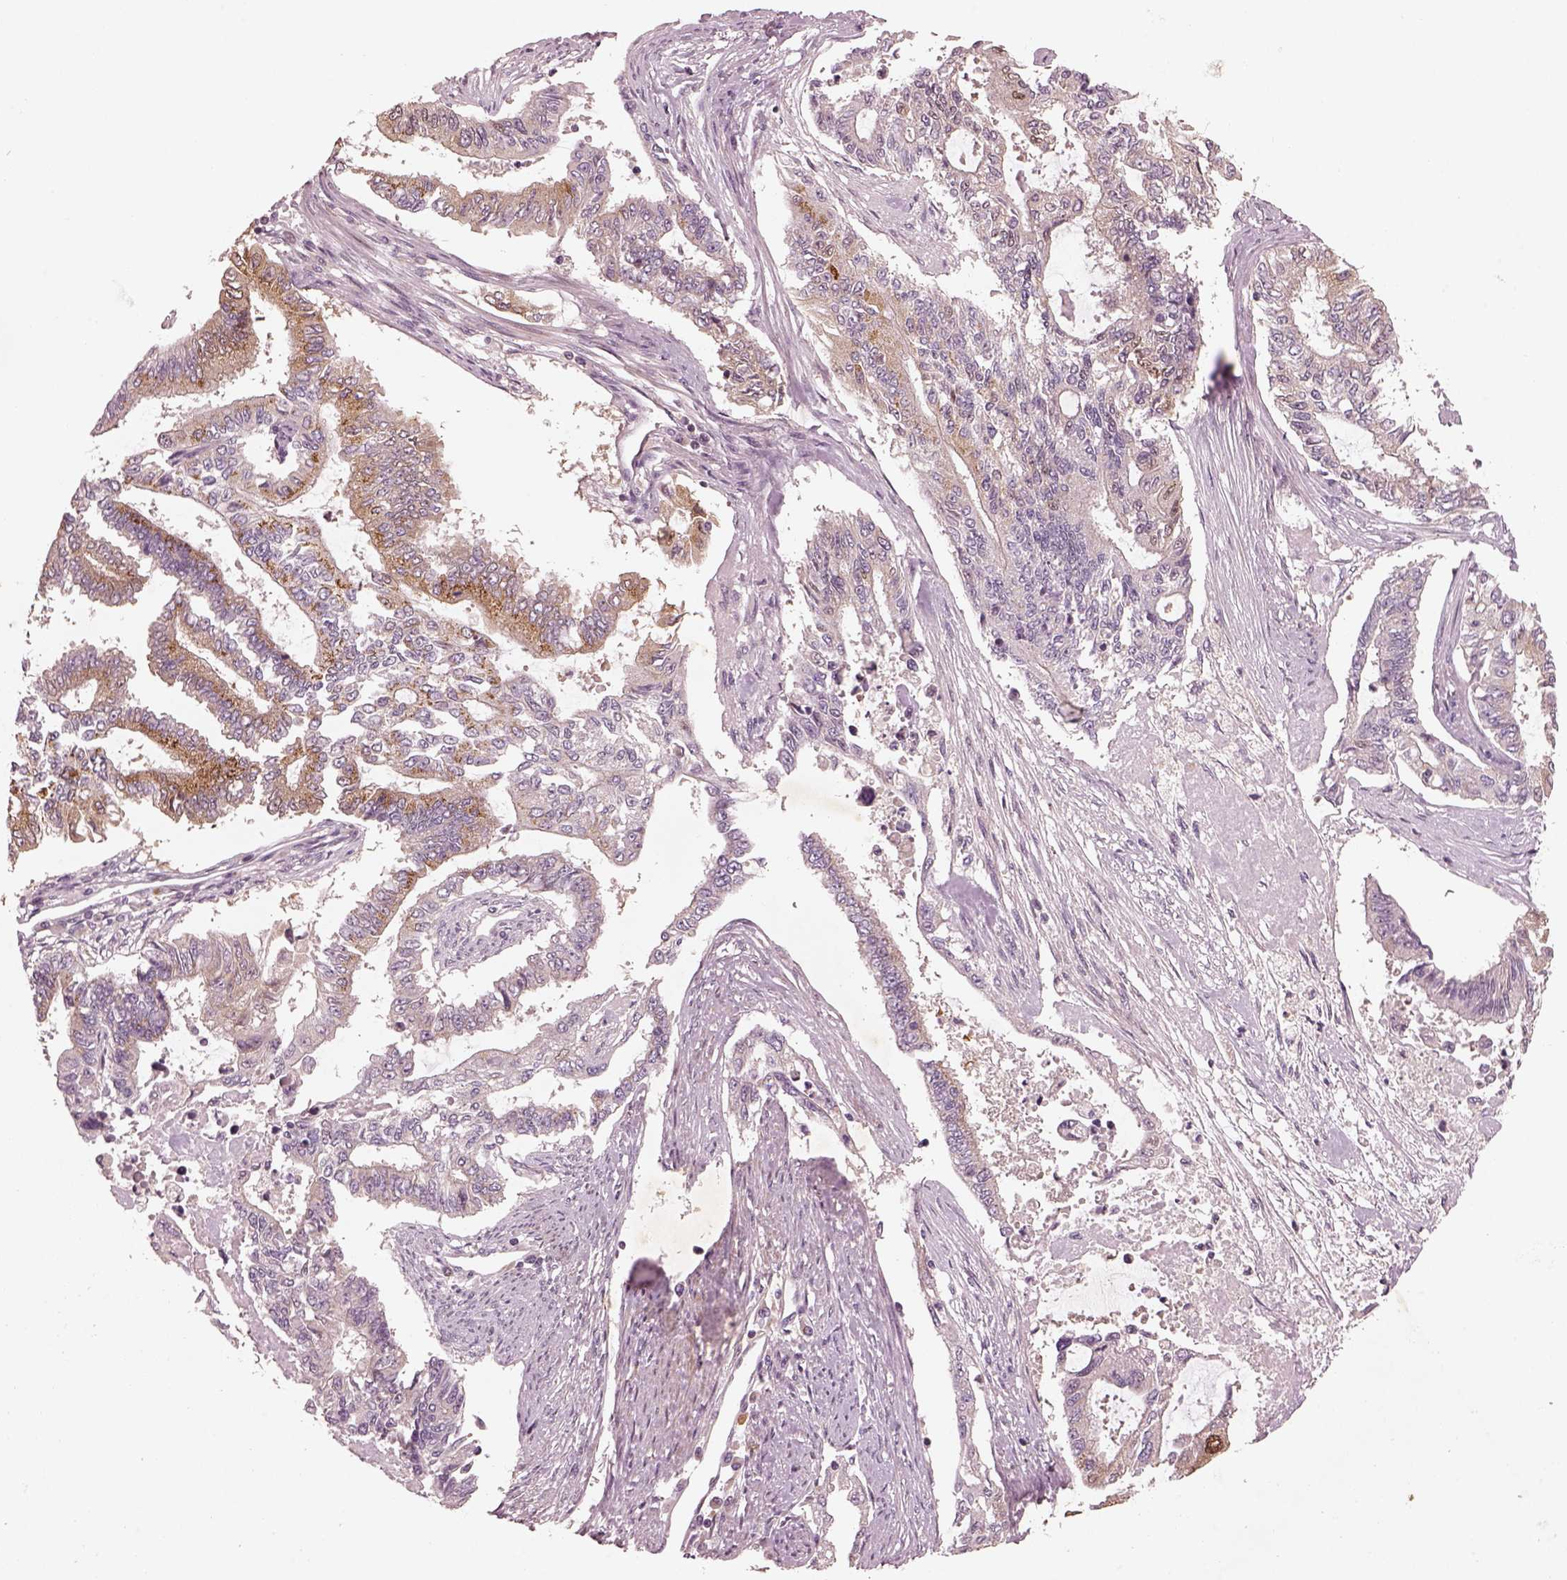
{"staining": {"intensity": "moderate", "quantity": "25%-75%", "location": "cytoplasmic/membranous"}, "tissue": "endometrial cancer", "cell_type": "Tumor cells", "image_type": "cancer", "snomed": [{"axis": "morphology", "description": "Adenocarcinoma, NOS"}, {"axis": "topography", "description": "Uterus"}], "caption": "An image showing moderate cytoplasmic/membranous staining in about 25%-75% of tumor cells in adenocarcinoma (endometrial), as visualized by brown immunohistochemical staining.", "gene": "SDCBP2", "patient": {"sex": "female", "age": 59}}